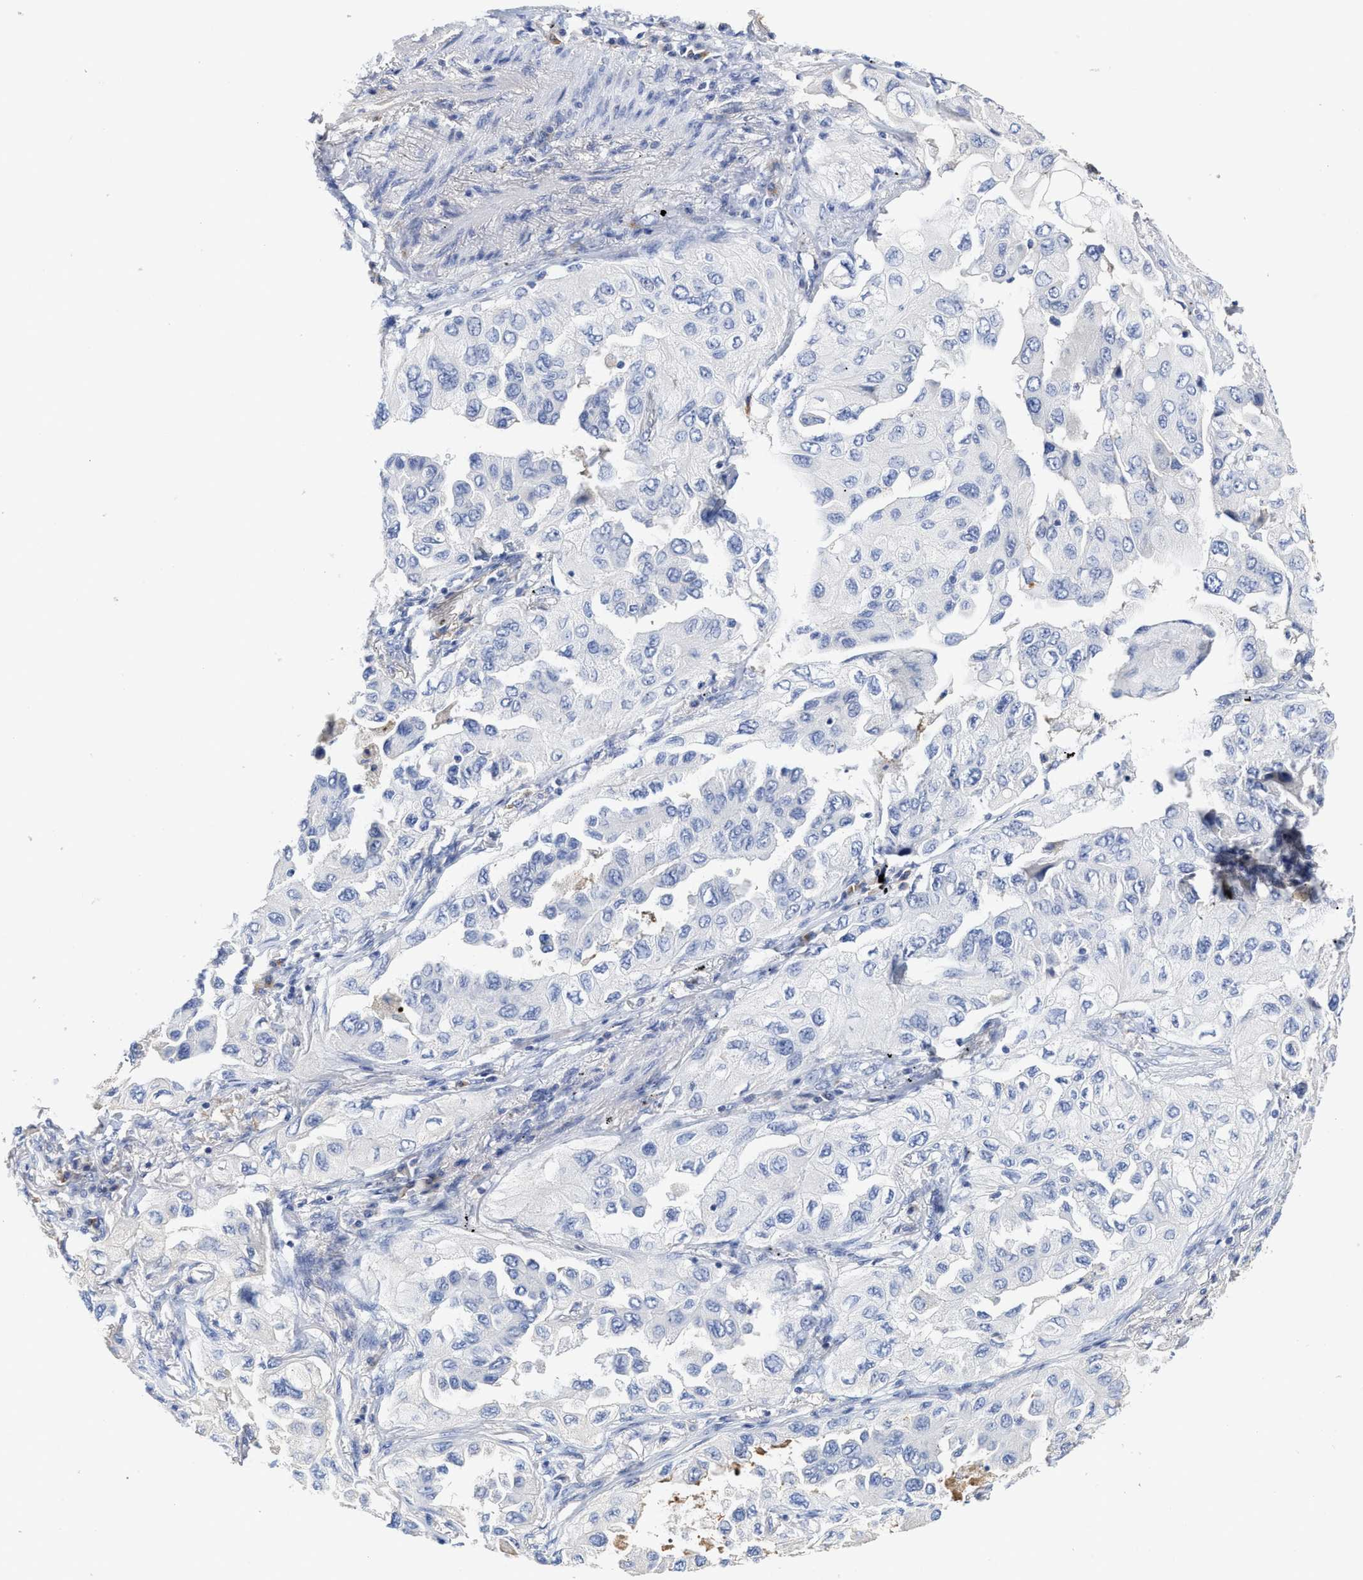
{"staining": {"intensity": "negative", "quantity": "none", "location": "none"}, "tissue": "lung cancer", "cell_type": "Tumor cells", "image_type": "cancer", "snomed": [{"axis": "morphology", "description": "Adenocarcinoma, NOS"}, {"axis": "topography", "description": "Lung"}], "caption": "This image is of adenocarcinoma (lung) stained with immunohistochemistry to label a protein in brown with the nuclei are counter-stained blue. There is no positivity in tumor cells.", "gene": "C2", "patient": {"sex": "female", "age": 65}}